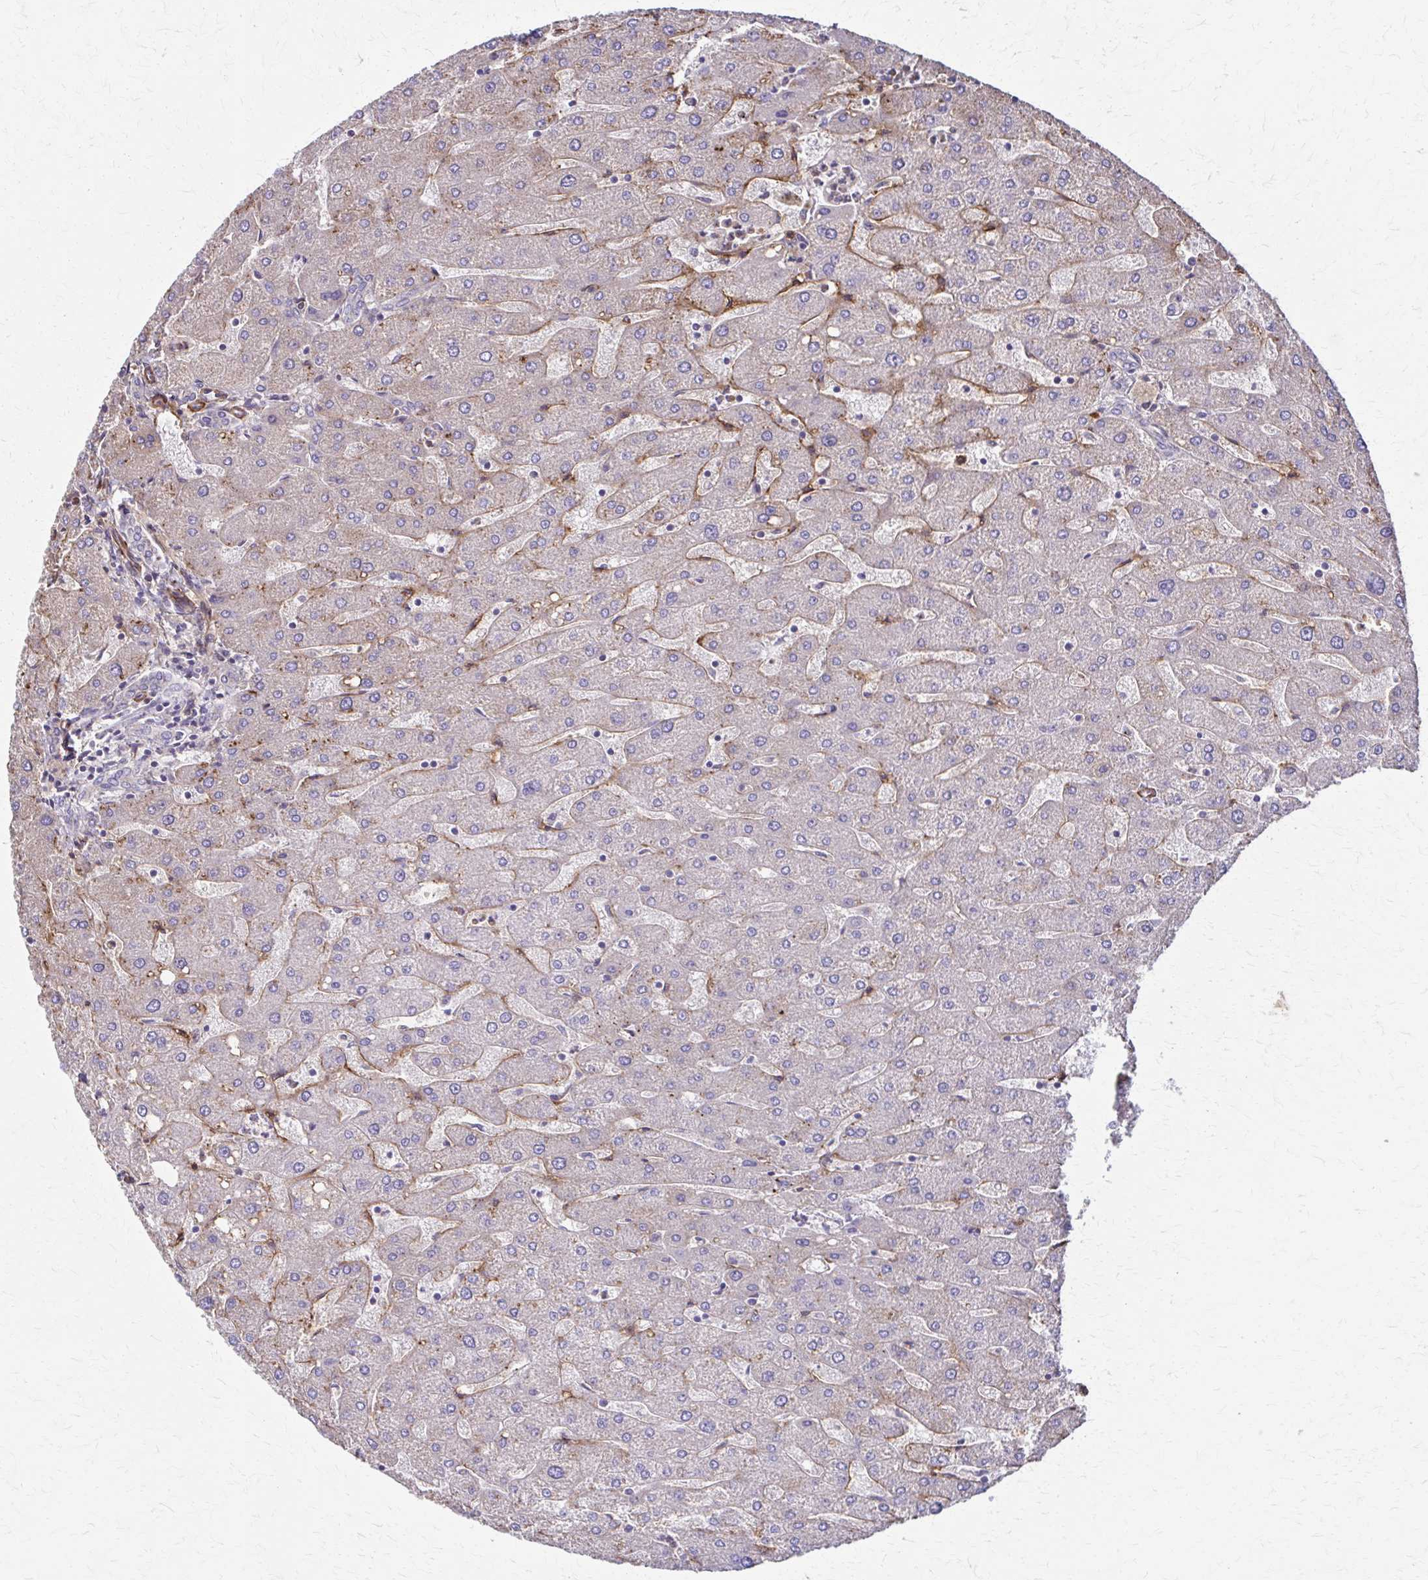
{"staining": {"intensity": "negative", "quantity": "none", "location": "none"}, "tissue": "liver", "cell_type": "Cholangiocytes", "image_type": "normal", "snomed": [{"axis": "morphology", "description": "Normal tissue, NOS"}, {"axis": "topography", "description": "Liver"}], "caption": "Liver was stained to show a protein in brown. There is no significant expression in cholangiocytes. Nuclei are stained in blue.", "gene": "DSP", "patient": {"sex": "male", "age": 67}}